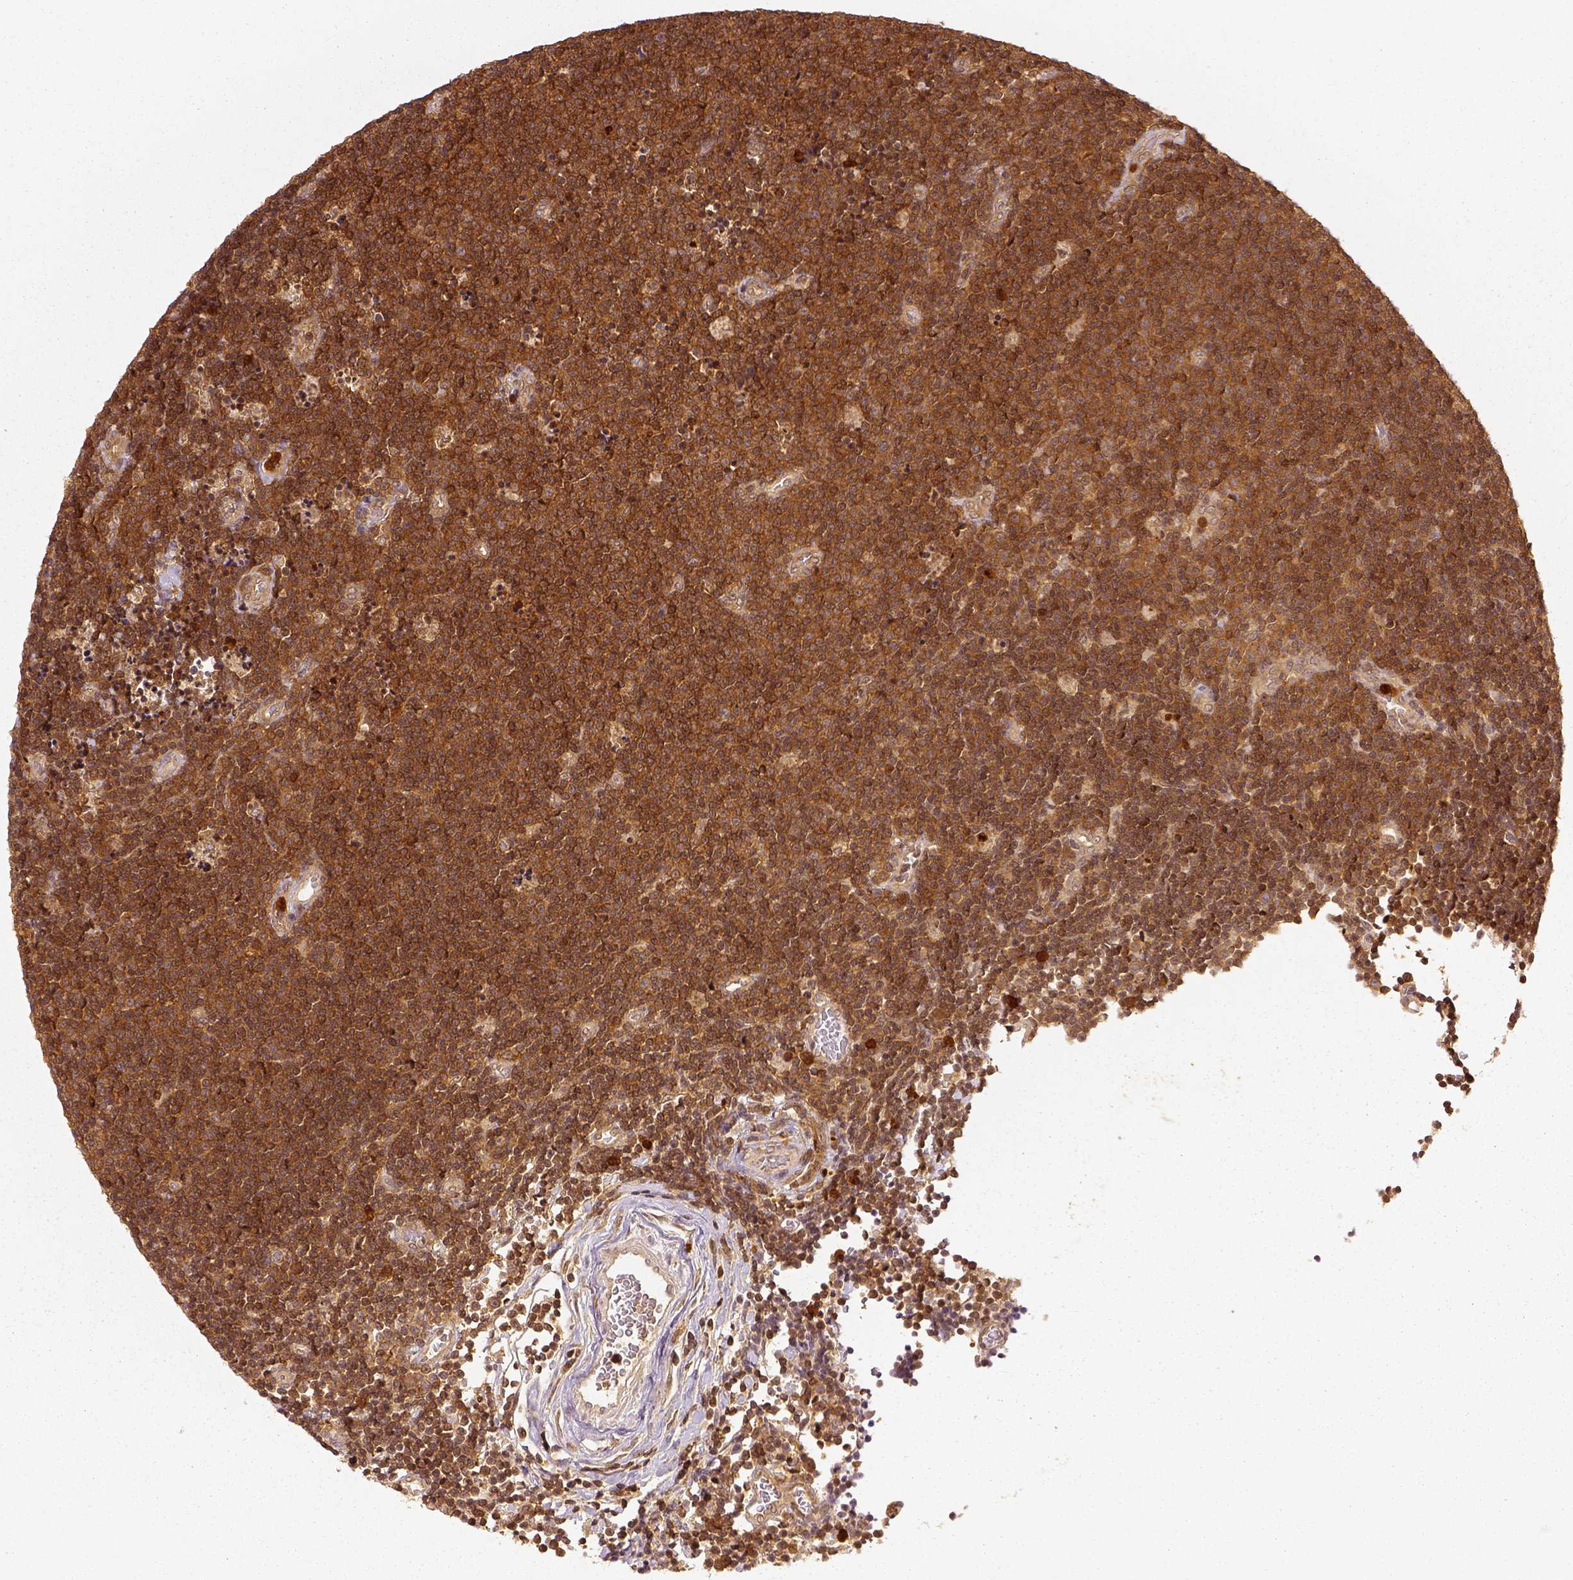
{"staining": {"intensity": "strong", "quantity": ">75%", "location": "cytoplasmic/membranous"}, "tissue": "lymphoma", "cell_type": "Tumor cells", "image_type": "cancer", "snomed": [{"axis": "morphology", "description": "Malignant lymphoma, non-Hodgkin's type, Low grade"}, {"axis": "topography", "description": "Brain"}], "caption": "Brown immunohistochemical staining in low-grade malignant lymphoma, non-Hodgkin's type shows strong cytoplasmic/membranous positivity in about >75% of tumor cells.", "gene": "GPI", "patient": {"sex": "female", "age": 66}}